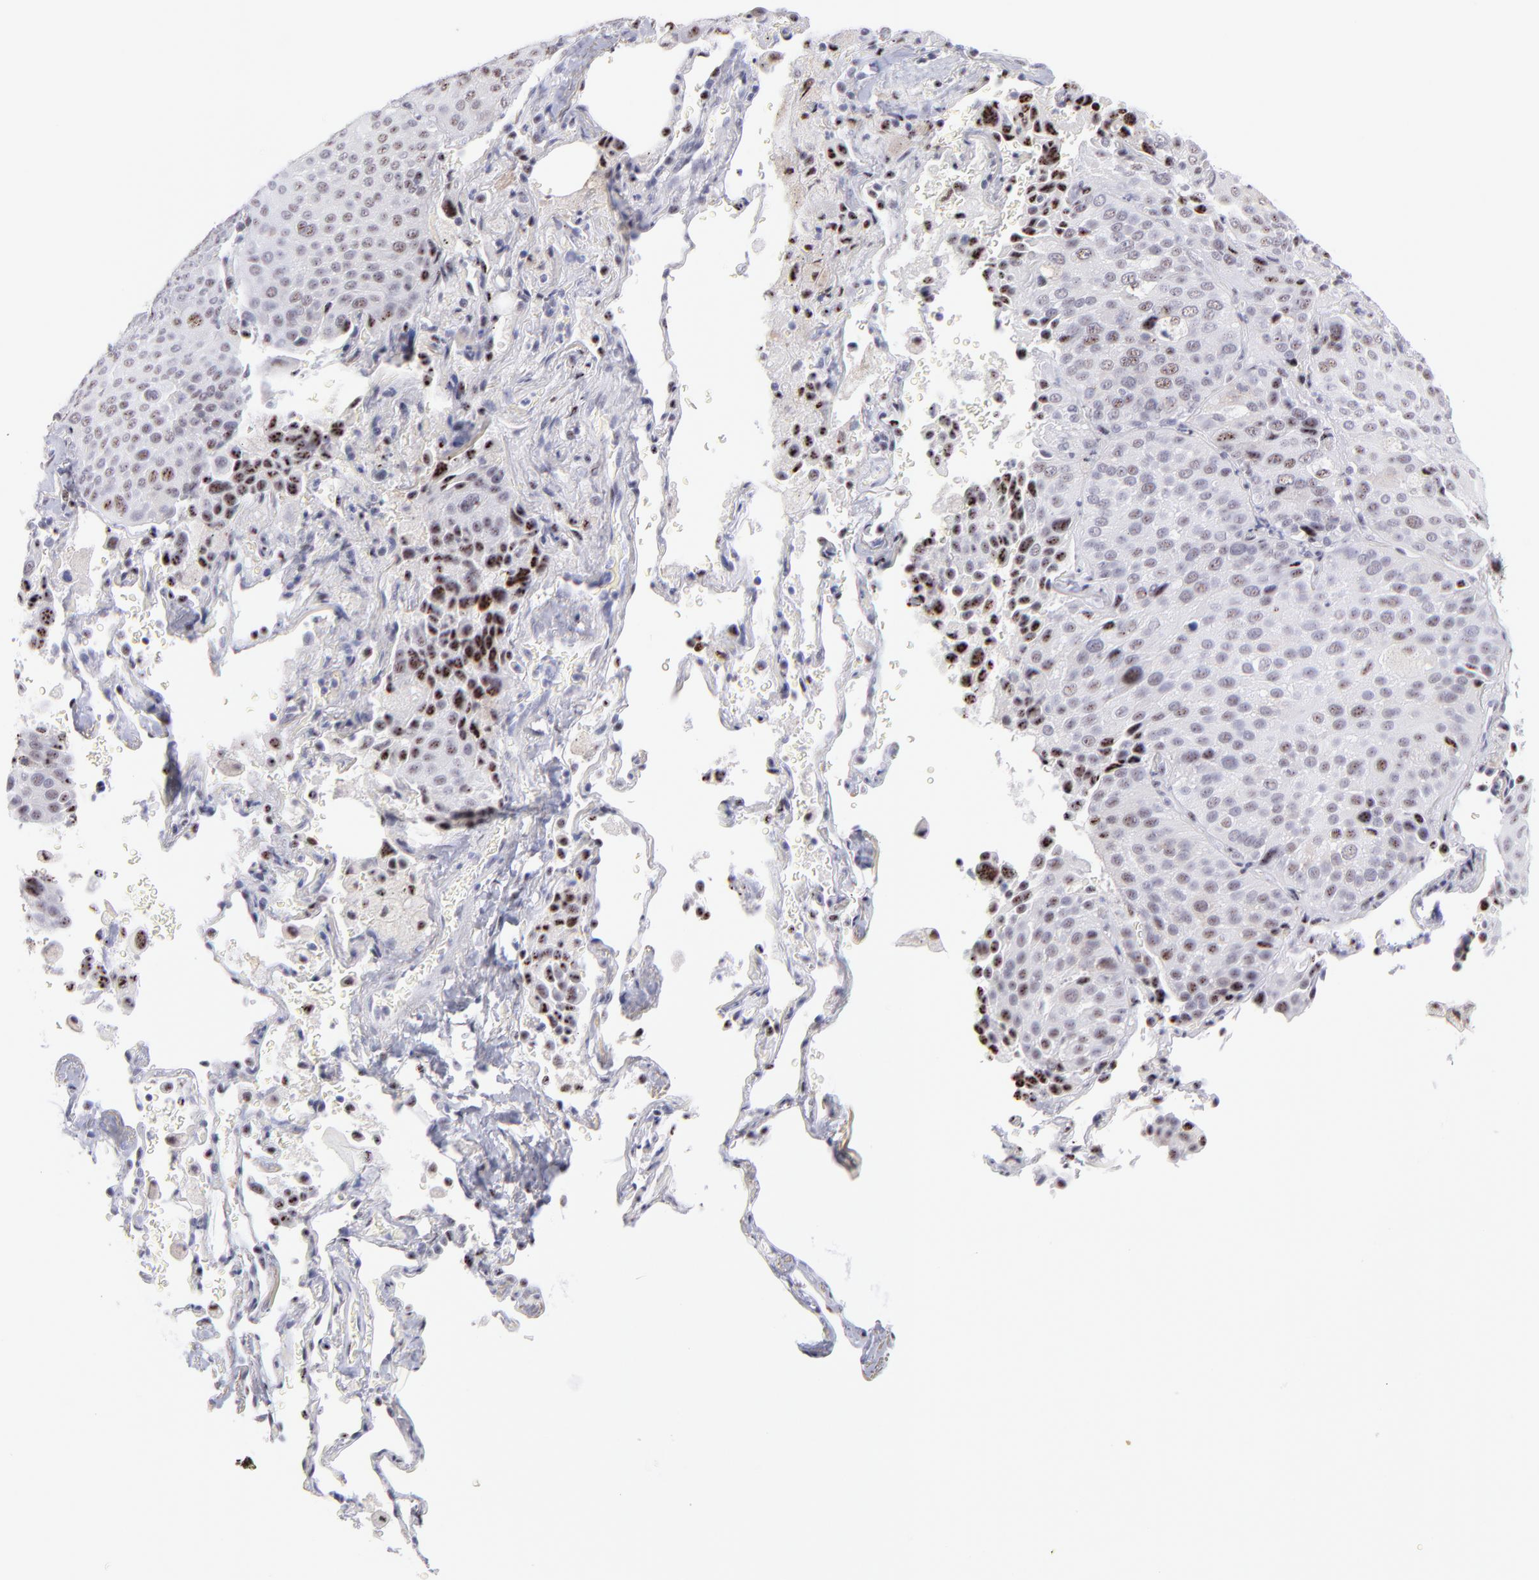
{"staining": {"intensity": "strong", "quantity": "25%-75%", "location": "nuclear"}, "tissue": "lung cancer", "cell_type": "Tumor cells", "image_type": "cancer", "snomed": [{"axis": "morphology", "description": "Squamous cell carcinoma, NOS"}, {"axis": "topography", "description": "Lung"}], "caption": "Immunohistochemical staining of lung cancer (squamous cell carcinoma) shows high levels of strong nuclear expression in about 25%-75% of tumor cells.", "gene": "CDC25C", "patient": {"sex": "male", "age": 54}}